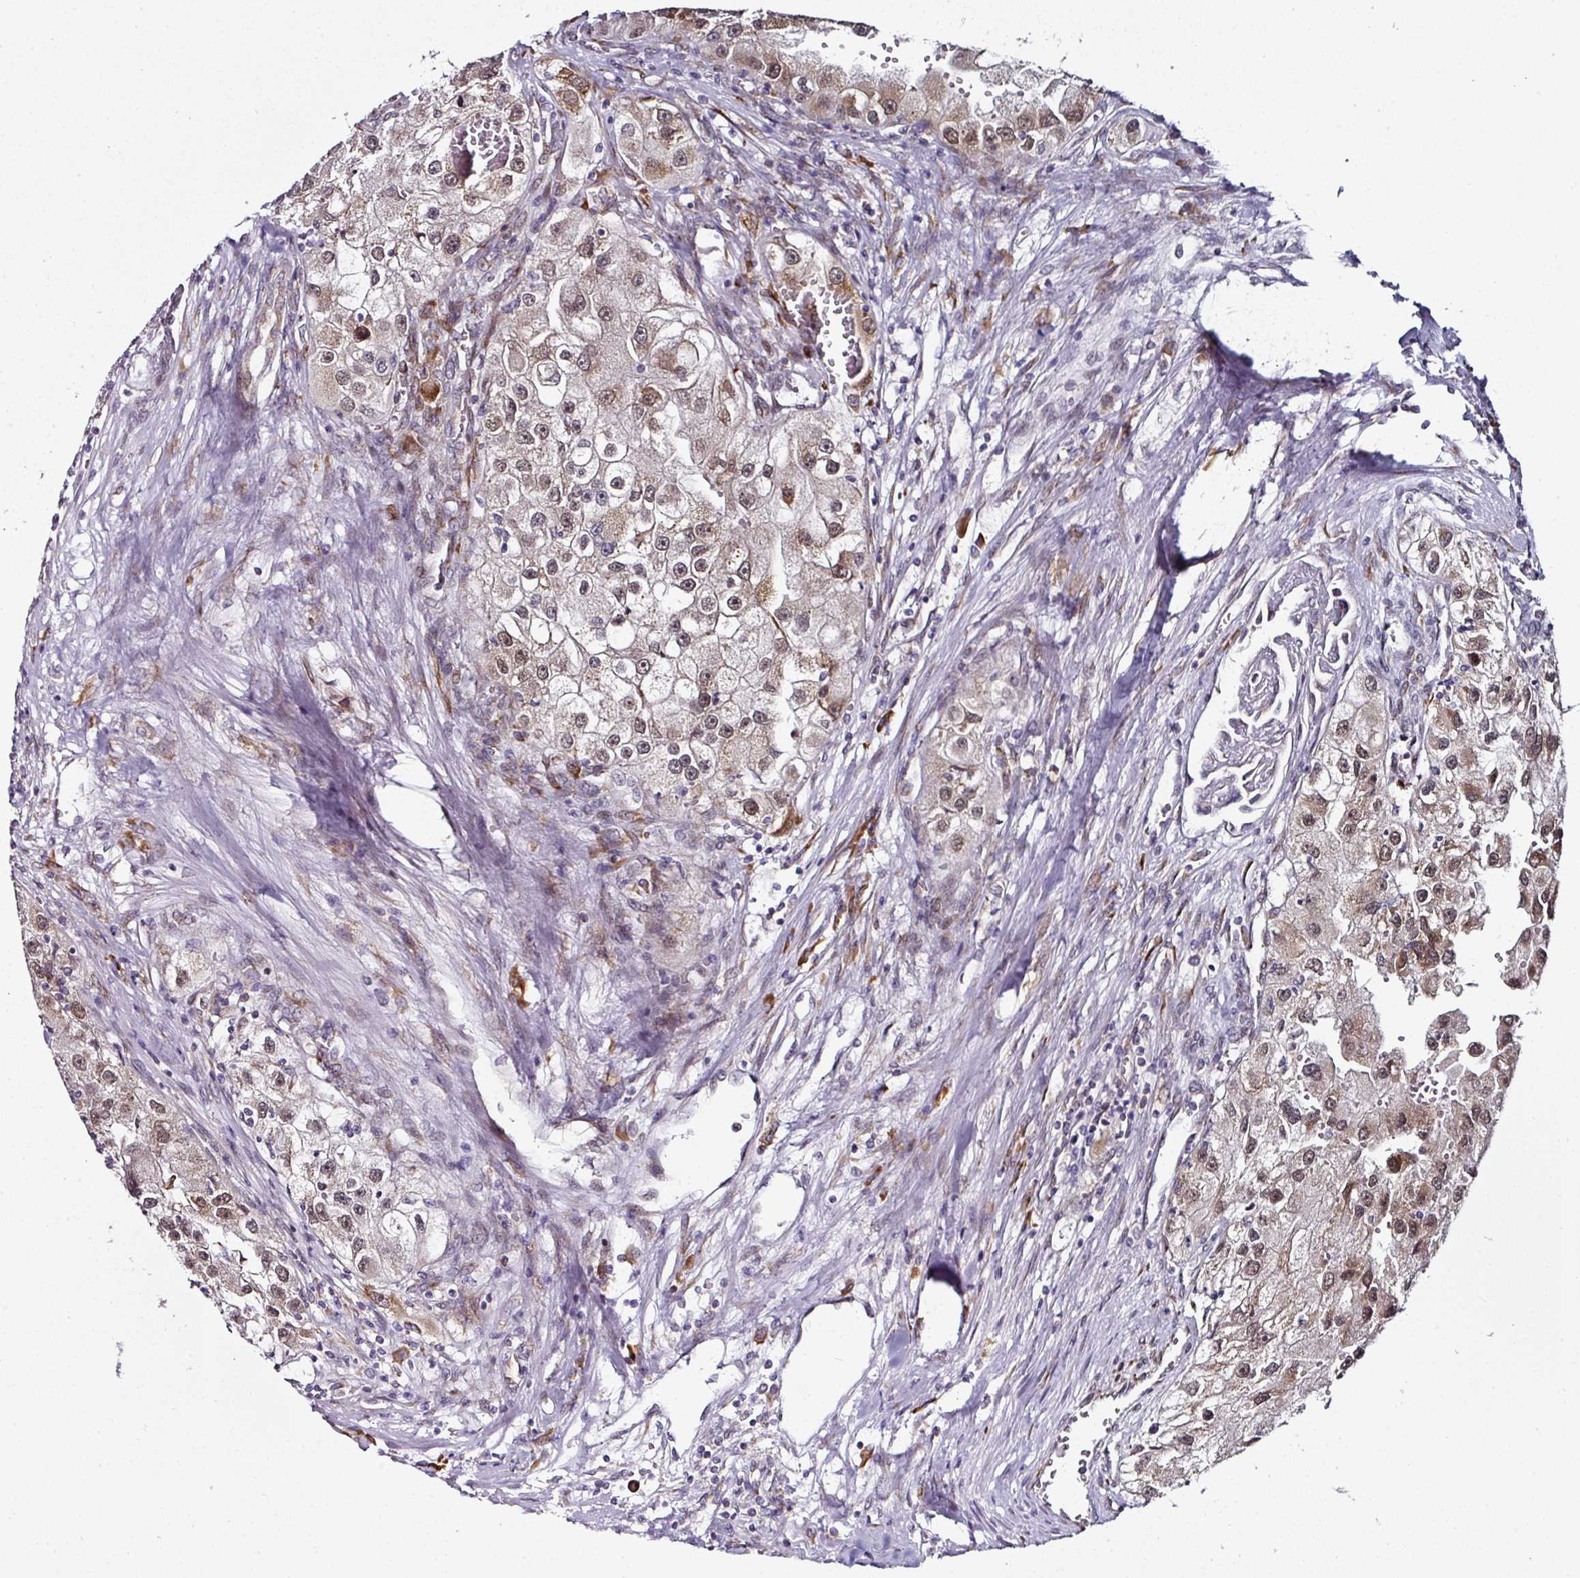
{"staining": {"intensity": "moderate", "quantity": "25%-75%", "location": "cytoplasmic/membranous,nuclear"}, "tissue": "renal cancer", "cell_type": "Tumor cells", "image_type": "cancer", "snomed": [{"axis": "morphology", "description": "Adenocarcinoma, NOS"}, {"axis": "topography", "description": "Kidney"}], "caption": "Protein analysis of adenocarcinoma (renal) tissue demonstrates moderate cytoplasmic/membranous and nuclear positivity in about 25%-75% of tumor cells.", "gene": "APOLD1", "patient": {"sex": "male", "age": 63}}